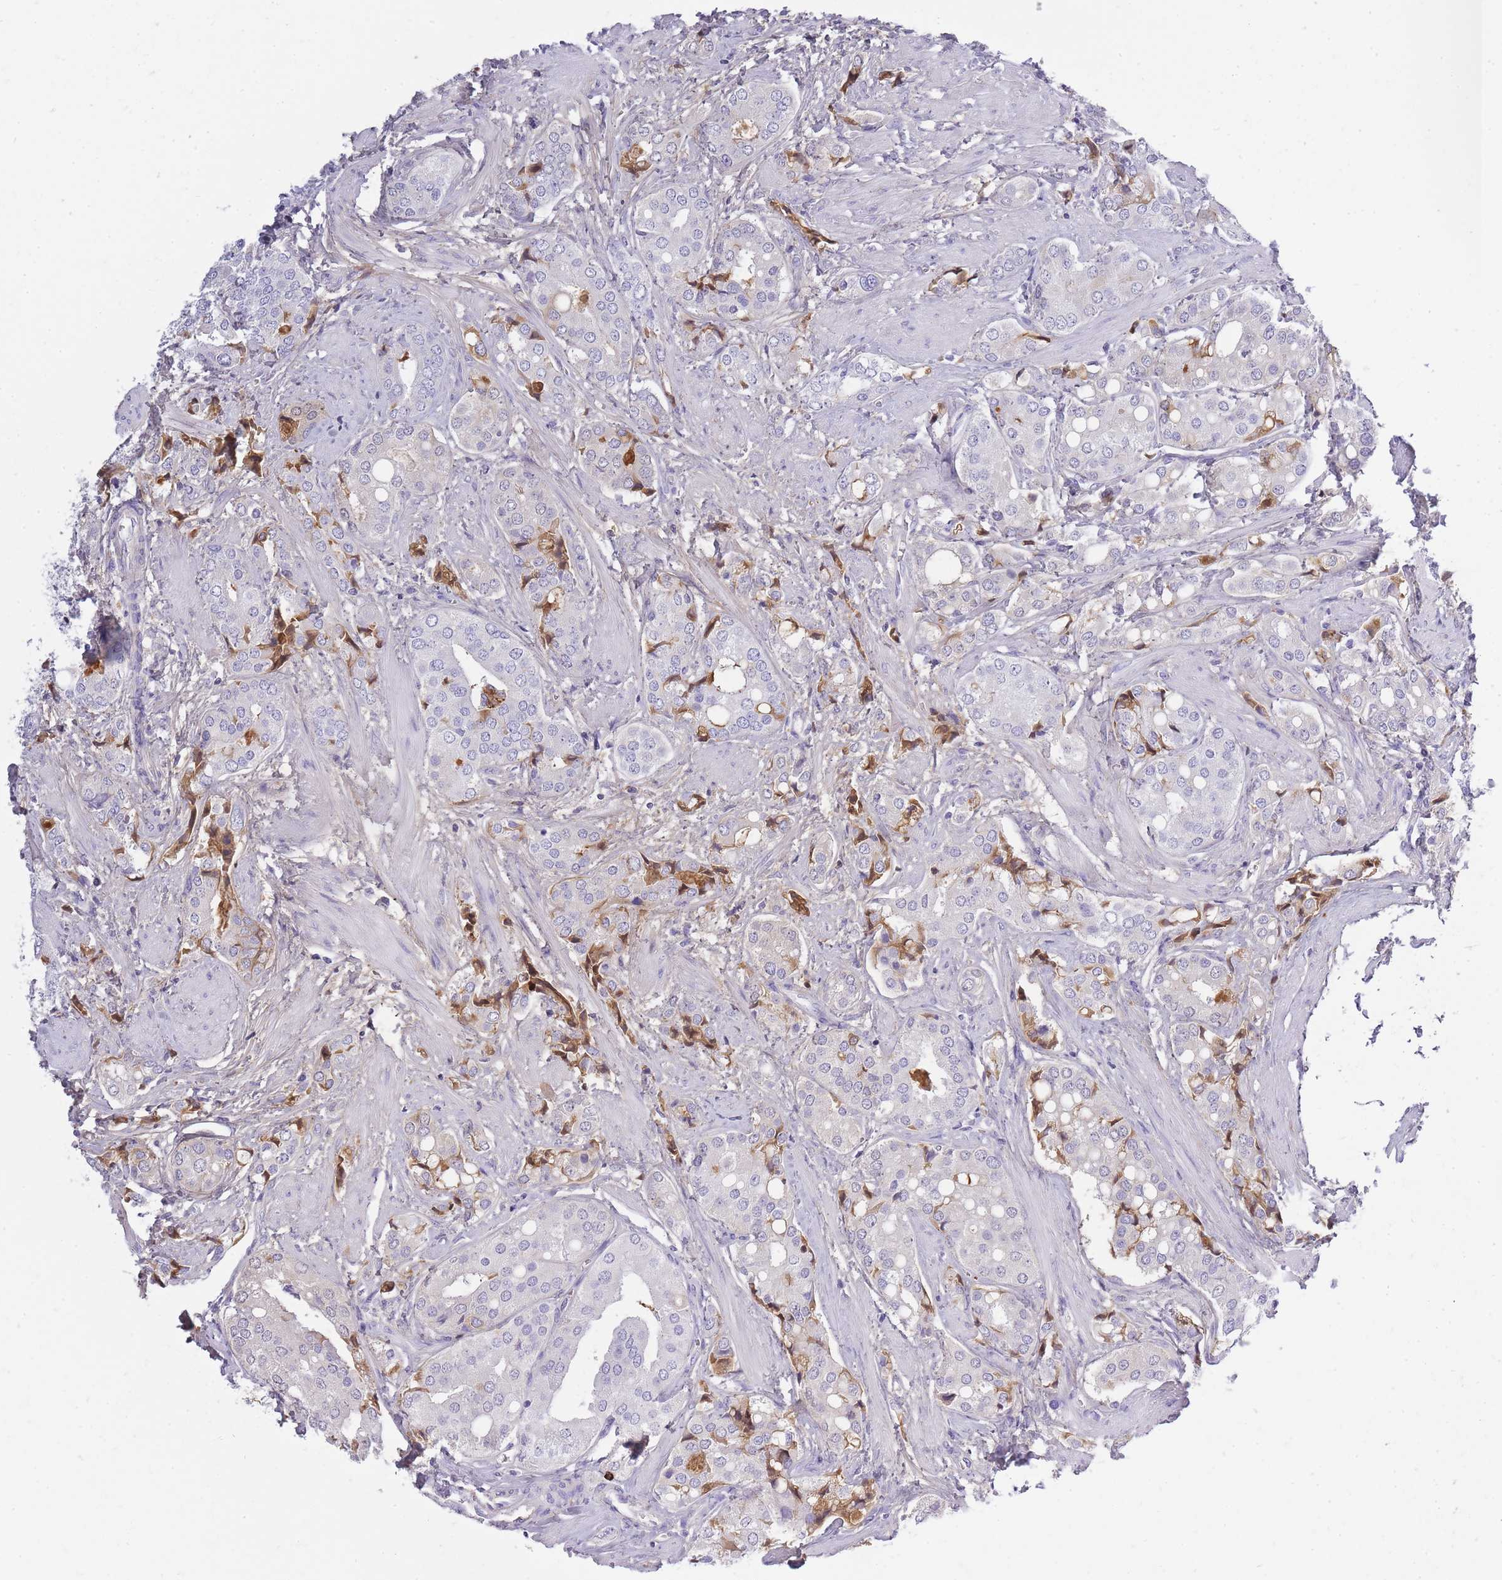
{"staining": {"intensity": "negative", "quantity": "none", "location": "none"}, "tissue": "prostate cancer", "cell_type": "Tumor cells", "image_type": "cancer", "snomed": [{"axis": "morphology", "description": "Adenocarcinoma, High grade"}, {"axis": "topography", "description": "Prostate"}], "caption": "Immunohistochemistry micrograph of human prostate cancer stained for a protein (brown), which demonstrates no staining in tumor cells. (DAB (3,3'-diaminobenzidine) immunohistochemistry visualized using brightfield microscopy, high magnification).", "gene": "IGKV1D-42", "patient": {"sex": "male", "age": 71}}